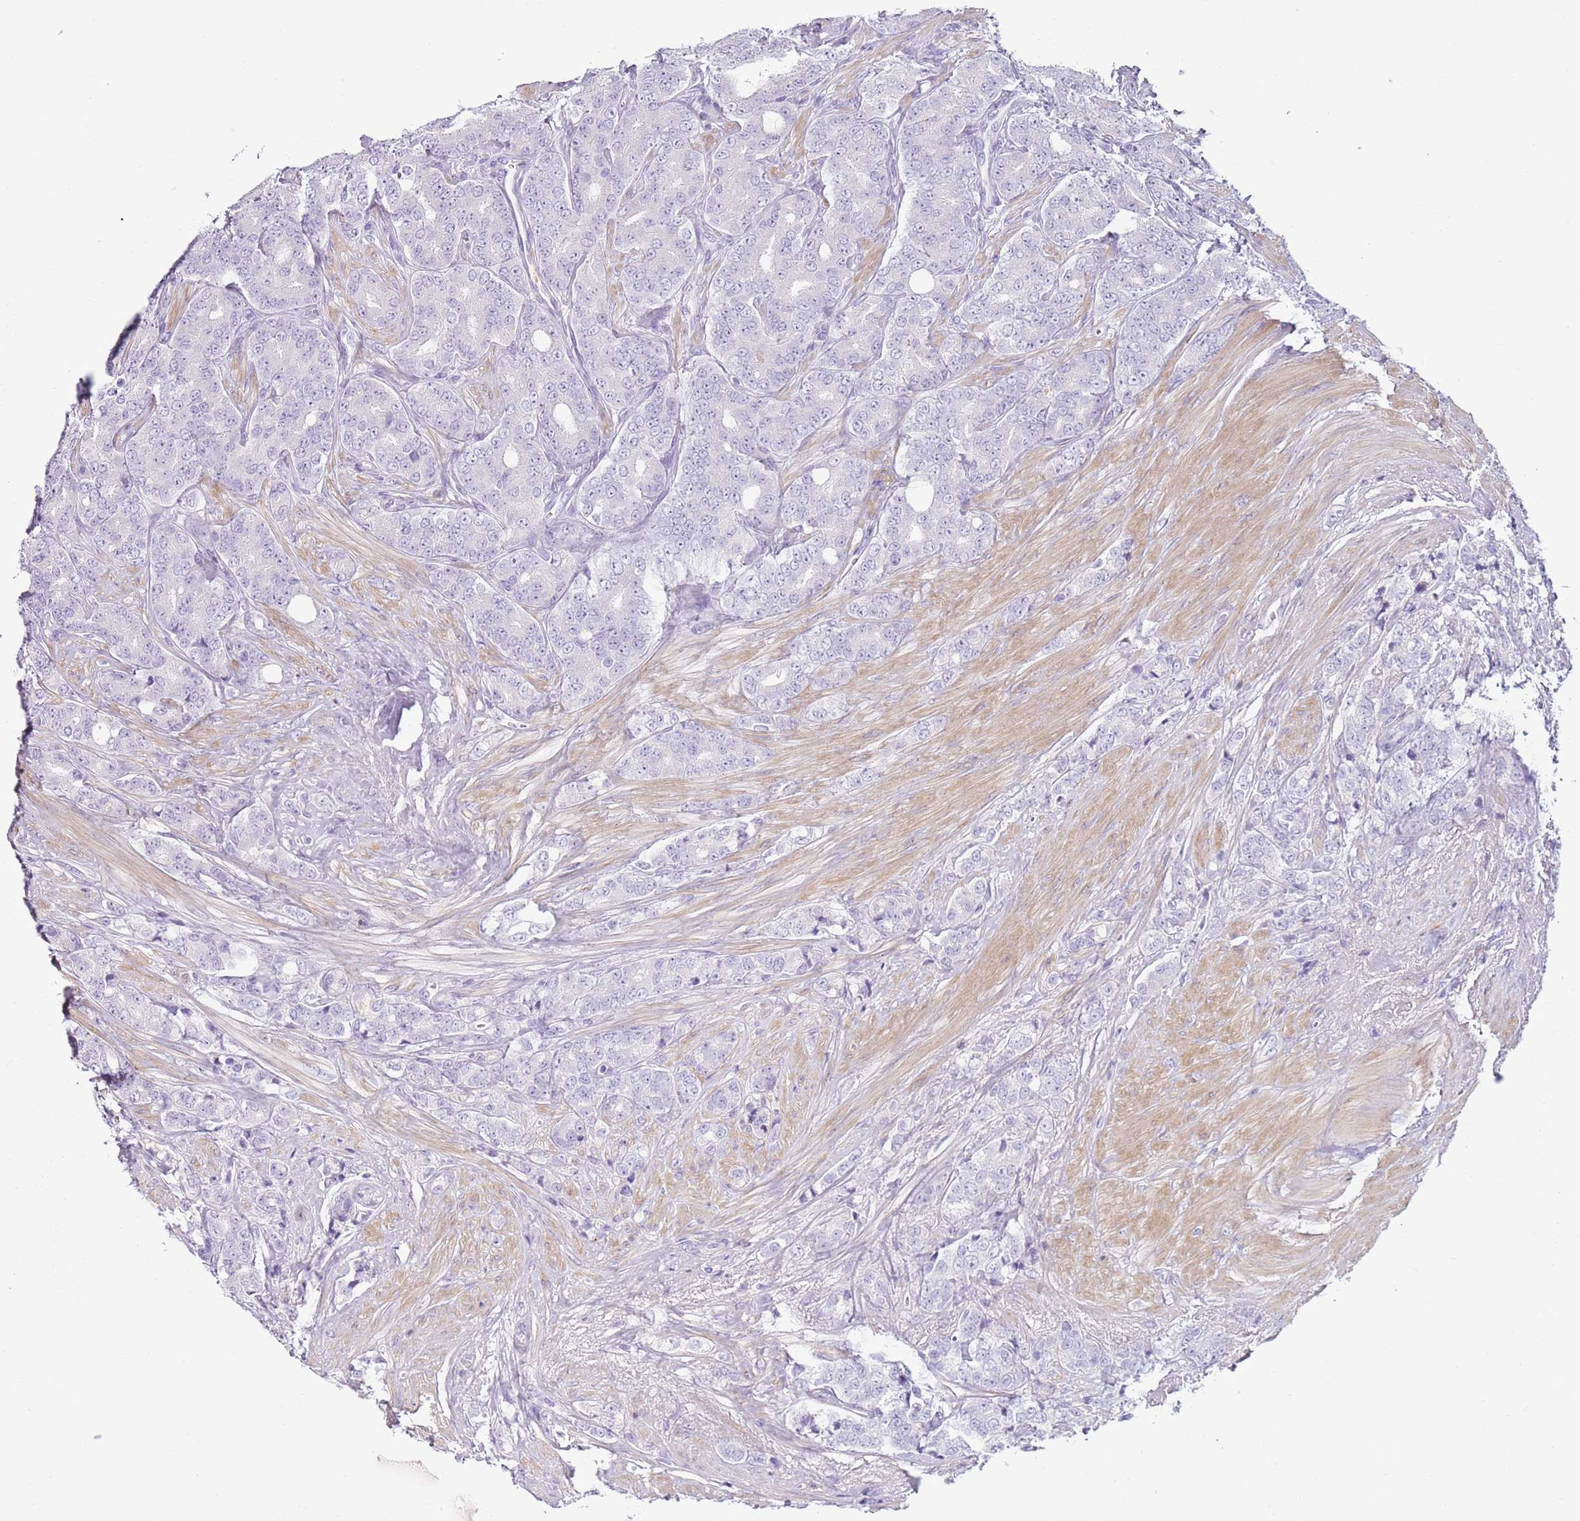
{"staining": {"intensity": "negative", "quantity": "none", "location": "none"}, "tissue": "prostate cancer", "cell_type": "Tumor cells", "image_type": "cancer", "snomed": [{"axis": "morphology", "description": "Adenocarcinoma, High grade"}, {"axis": "topography", "description": "Prostate"}], "caption": "High magnification brightfield microscopy of prostate cancer (adenocarcinoma (high-grade)) stained with DAB (3,3'-diaminobenzidine) (brown) and counterstained with hematoxylin (blue): tumor cells show no significant positivity. (DAB immunohistochemistry, high magnification).", "gene": "CD177", "patient": {"sex": "male", "age": 62}}